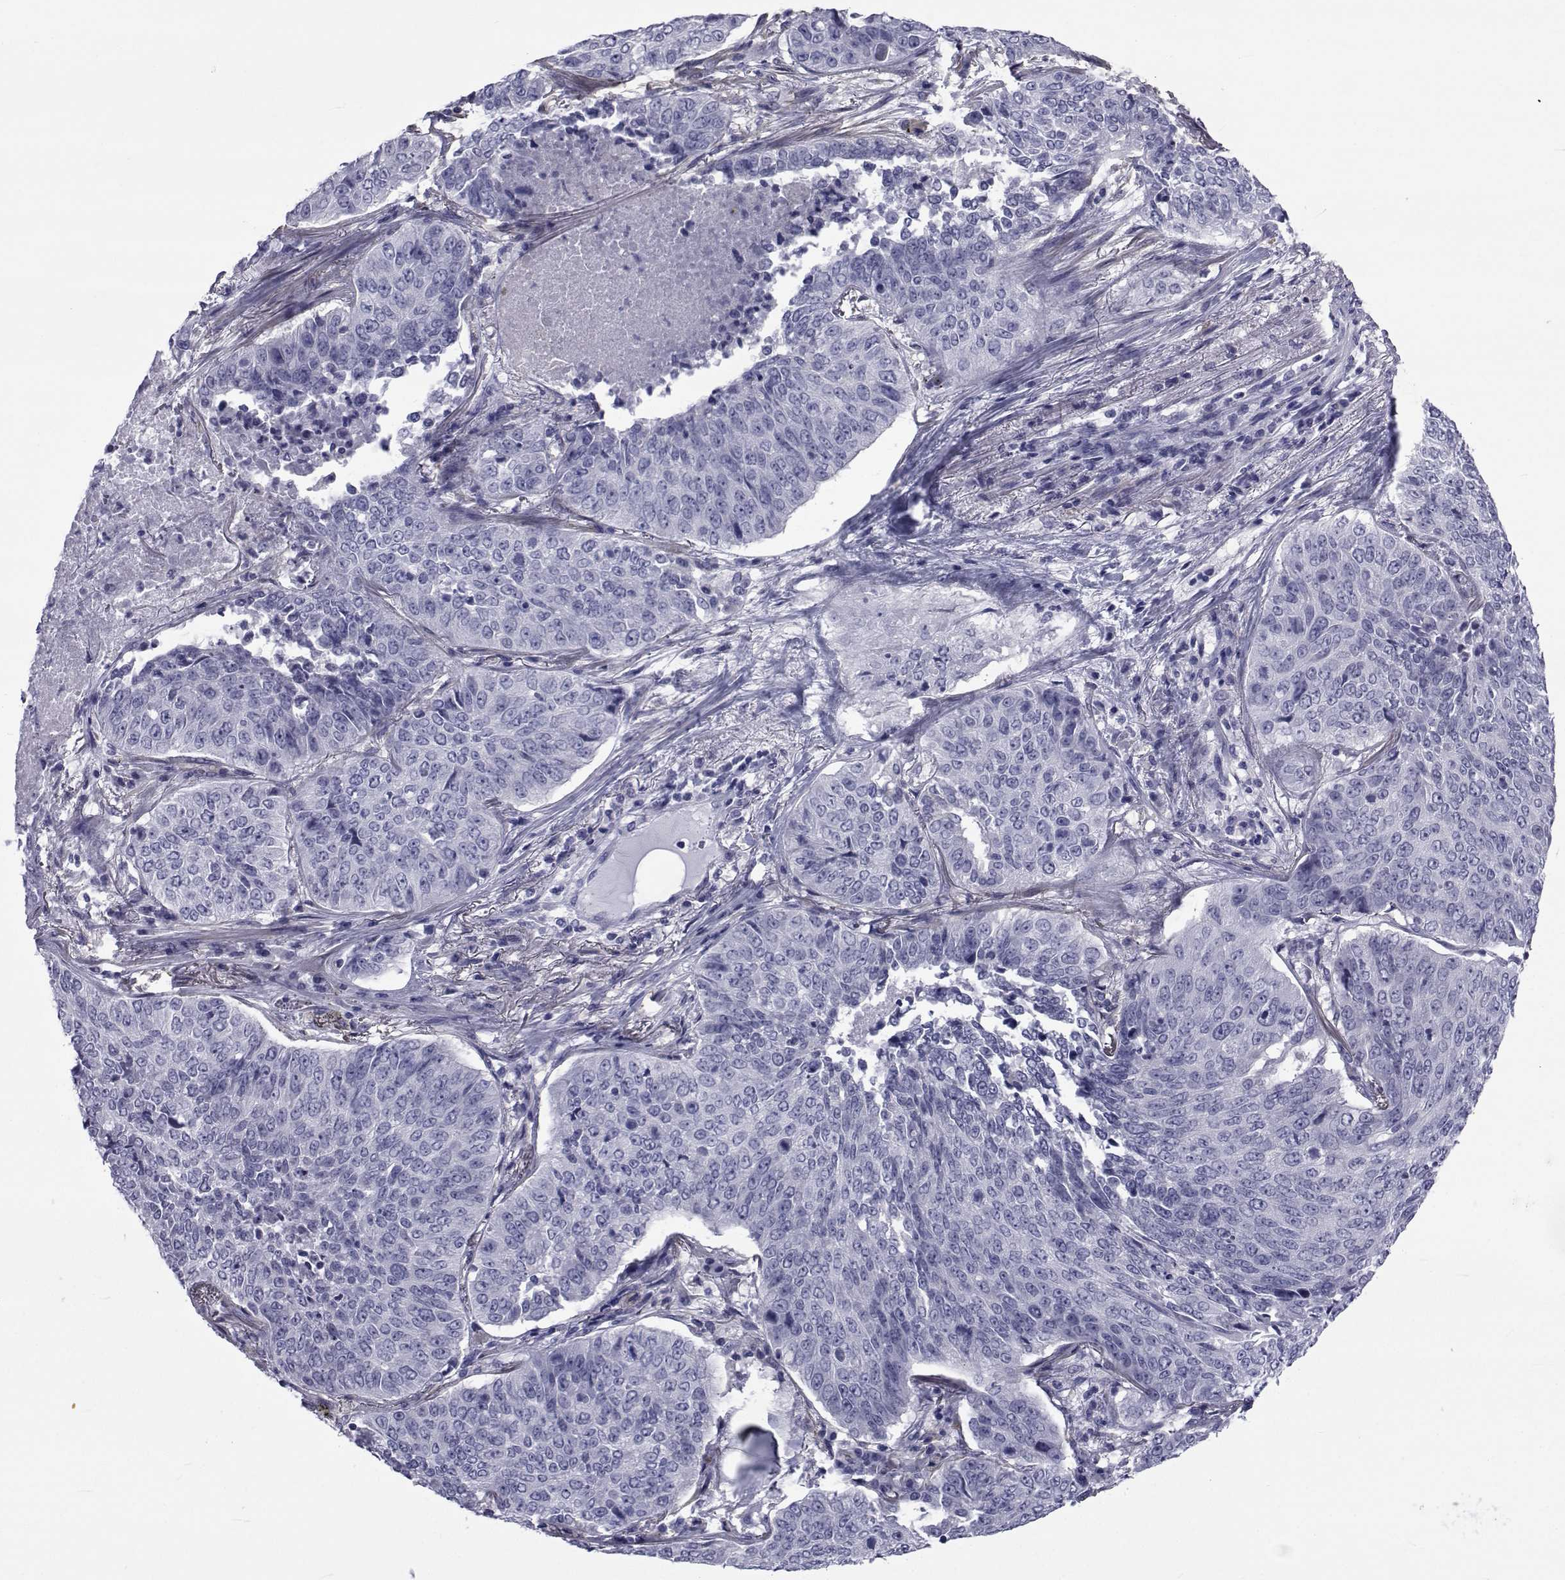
{"staining": {"intensity": "negative", "quantity": "none", "location": "none"}, "tissue": "lung cancer", "cell_type": "Tumor cells", "image_type": "cancer", "snomed": [{"axis": "morphology", "description": "Normal tissue, NOS"}, {"axis": "morphology", "description": "Squamous cell carcinoma, NOS"}, {"axis": "topography", "description": "Bronchus"}, {"axis": "topography", "description": "Lung"}], "caption": "IHC photomicrograph of neoplastic tissue: lung squamous cell carcinoma stained with DAB shows no significant protein positivity in tumor cells.", "gene": "GKAP1", "patient": {"sex": "male", "age": 64}}